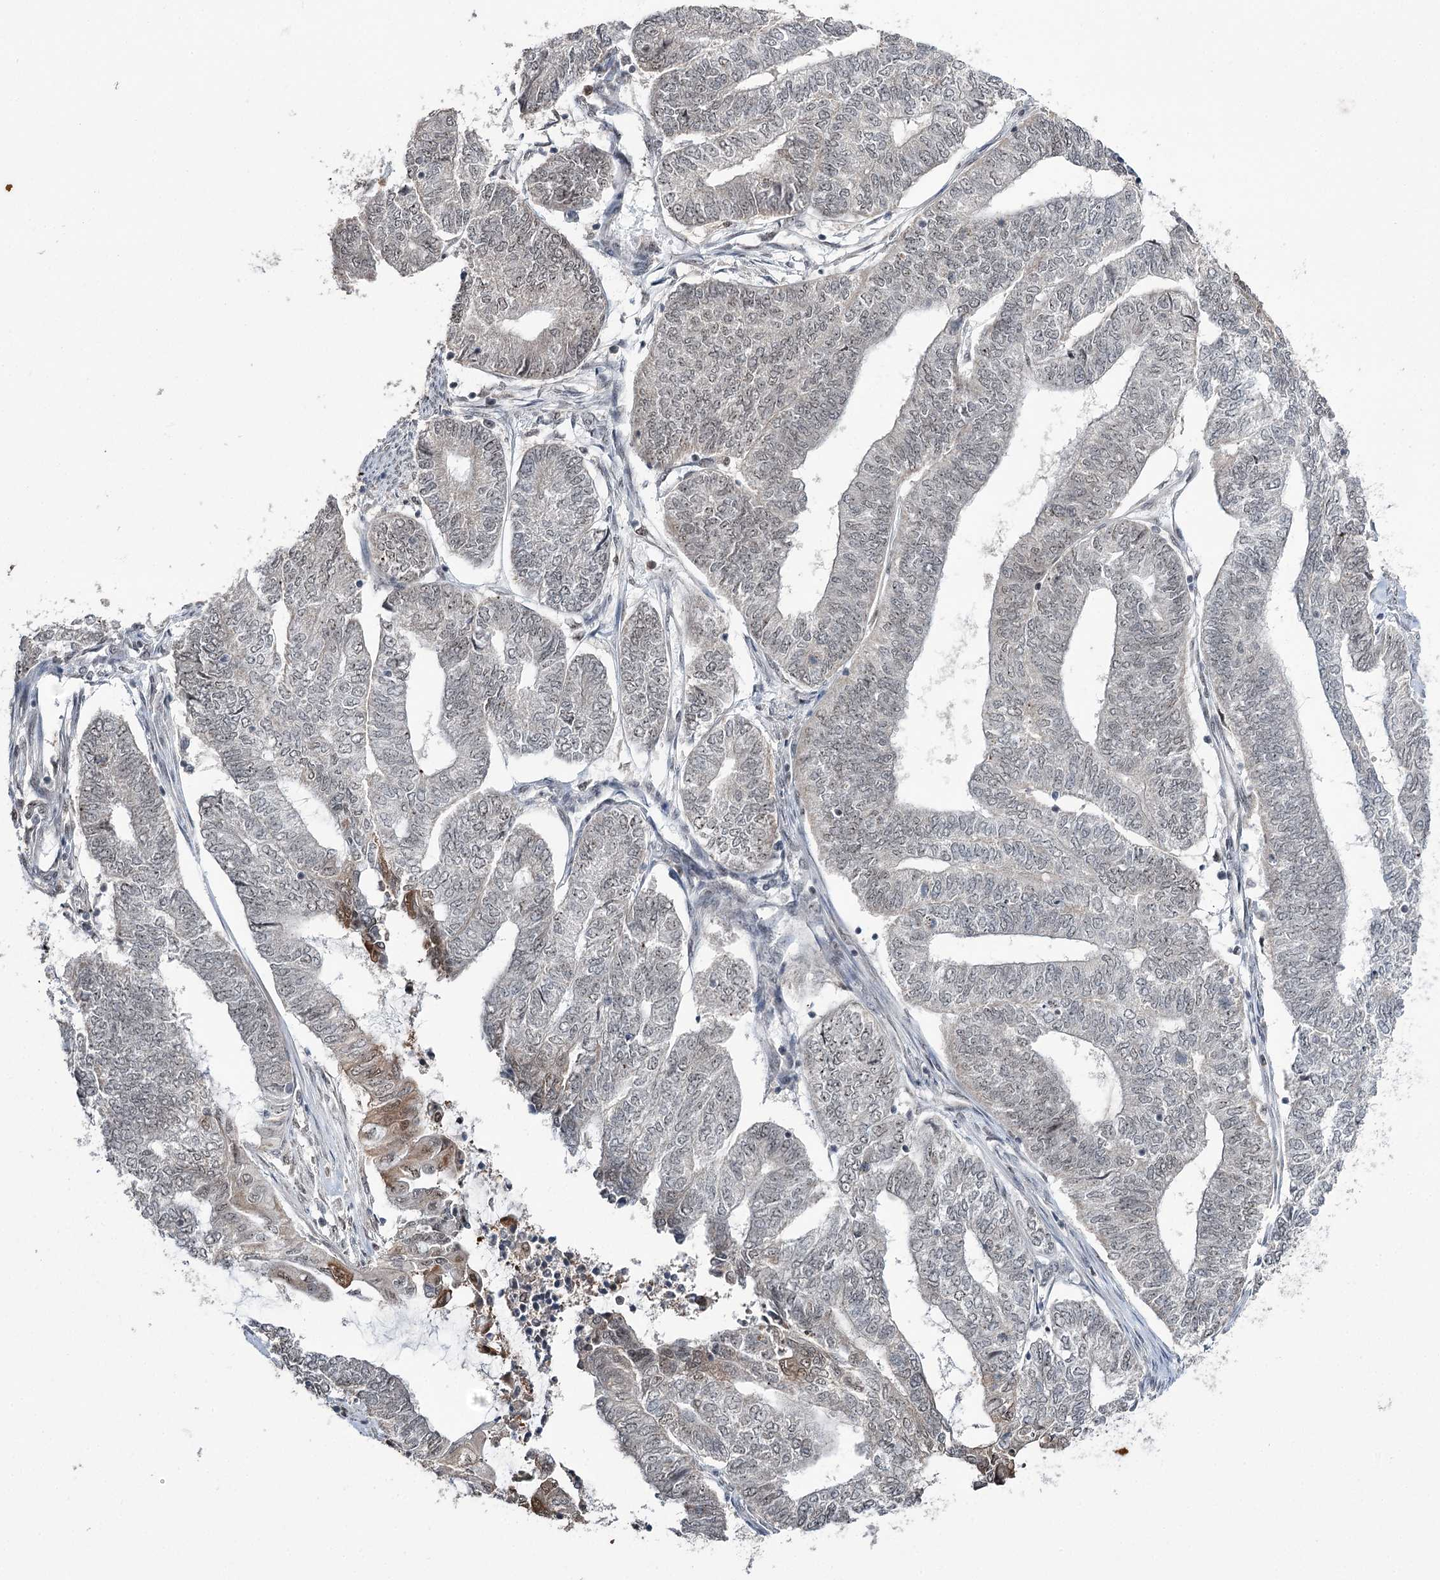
{"staining": {"intensity": "moderate", "quantity": "<25%", "location": "cytoplasmic/membranous,nuclear"}, "tissue": "endometrial cancer", "cell_type": "Tumor cells", "image_type": "cancer", "snomed": [{"axis": "morphology", "description": "Adenocarcinoma, NOS"}, {"axis": "topography", "description": "Uterus"}, {"axis": "topography", "description": "Endometrium"}], "caption": "Immunohistochemistry (DAB (3,3'-diaminobenzidine)) staining of human endometrial cancer demonstrates moderate cytoplasmic/membranous and nuclear protein positivity in about <25% of tumor cells.", "gene": "ERCC3", "patient": {"sex": "female", "age": 70}}